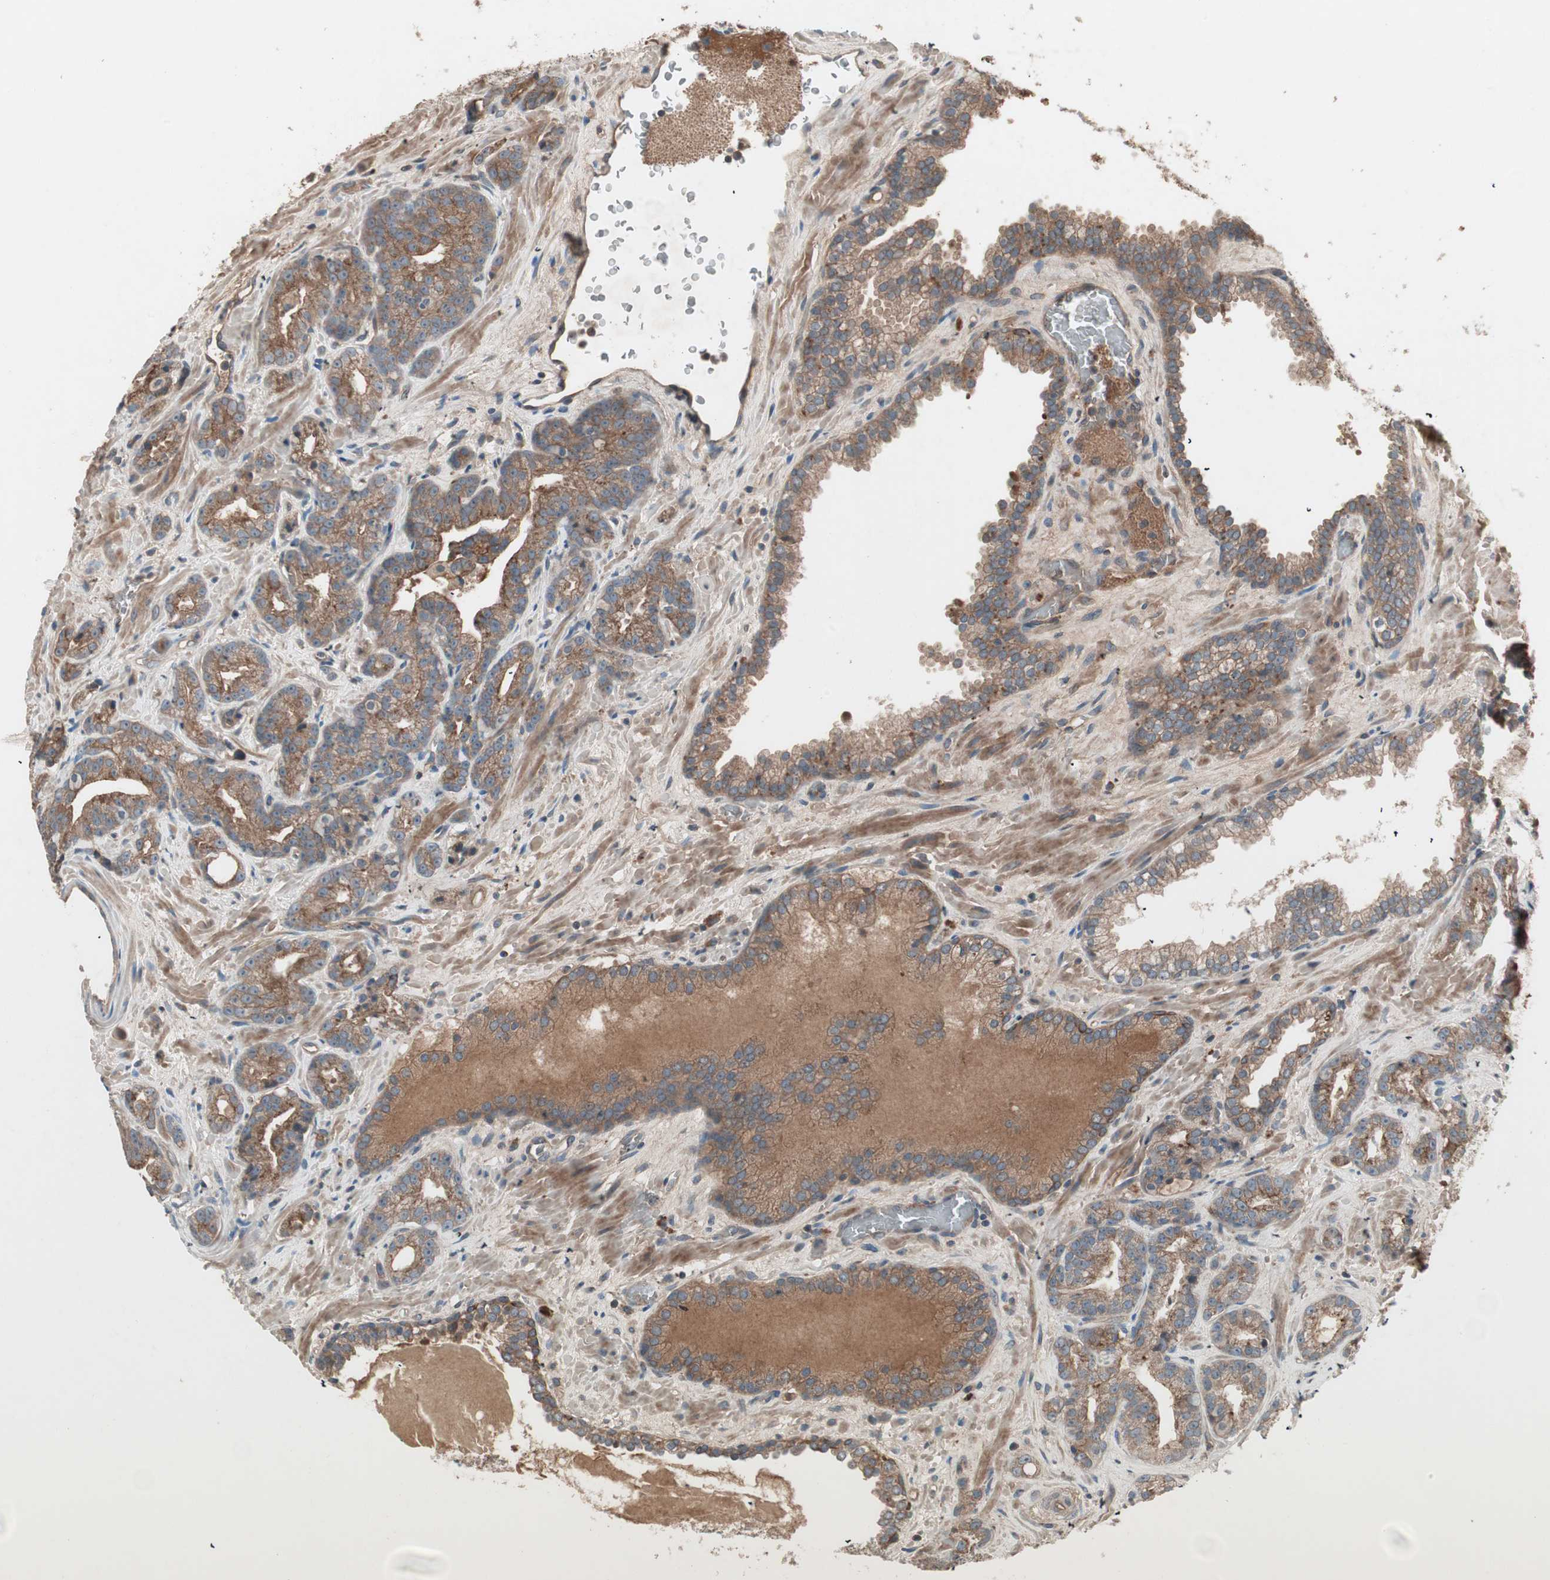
{"staining": {"intensity": "moderate", "quantity": ">75%", "location": "cytoplasmic/membranous"}, "tissue": "prostate cancer", "cell_type": "Tumor cells", "image_type": "cancer", "snomed": [{"axis": "morphology", "description": "Adenocarcinoma, Low grade"}, {"axis": "topography", "description": "Prostate"}], "caption": "This micrograph reveals prostate adenocarcinoma (low-grade) stained with immunohistochemistry to label a protein in brown. The cytoplasmic/membranous of tumor cells show moderate positivity for the protein. Nuclei are counter-stained blue.", "gene": "TFPI", "patient": {"sex": "male", "age": 63}}